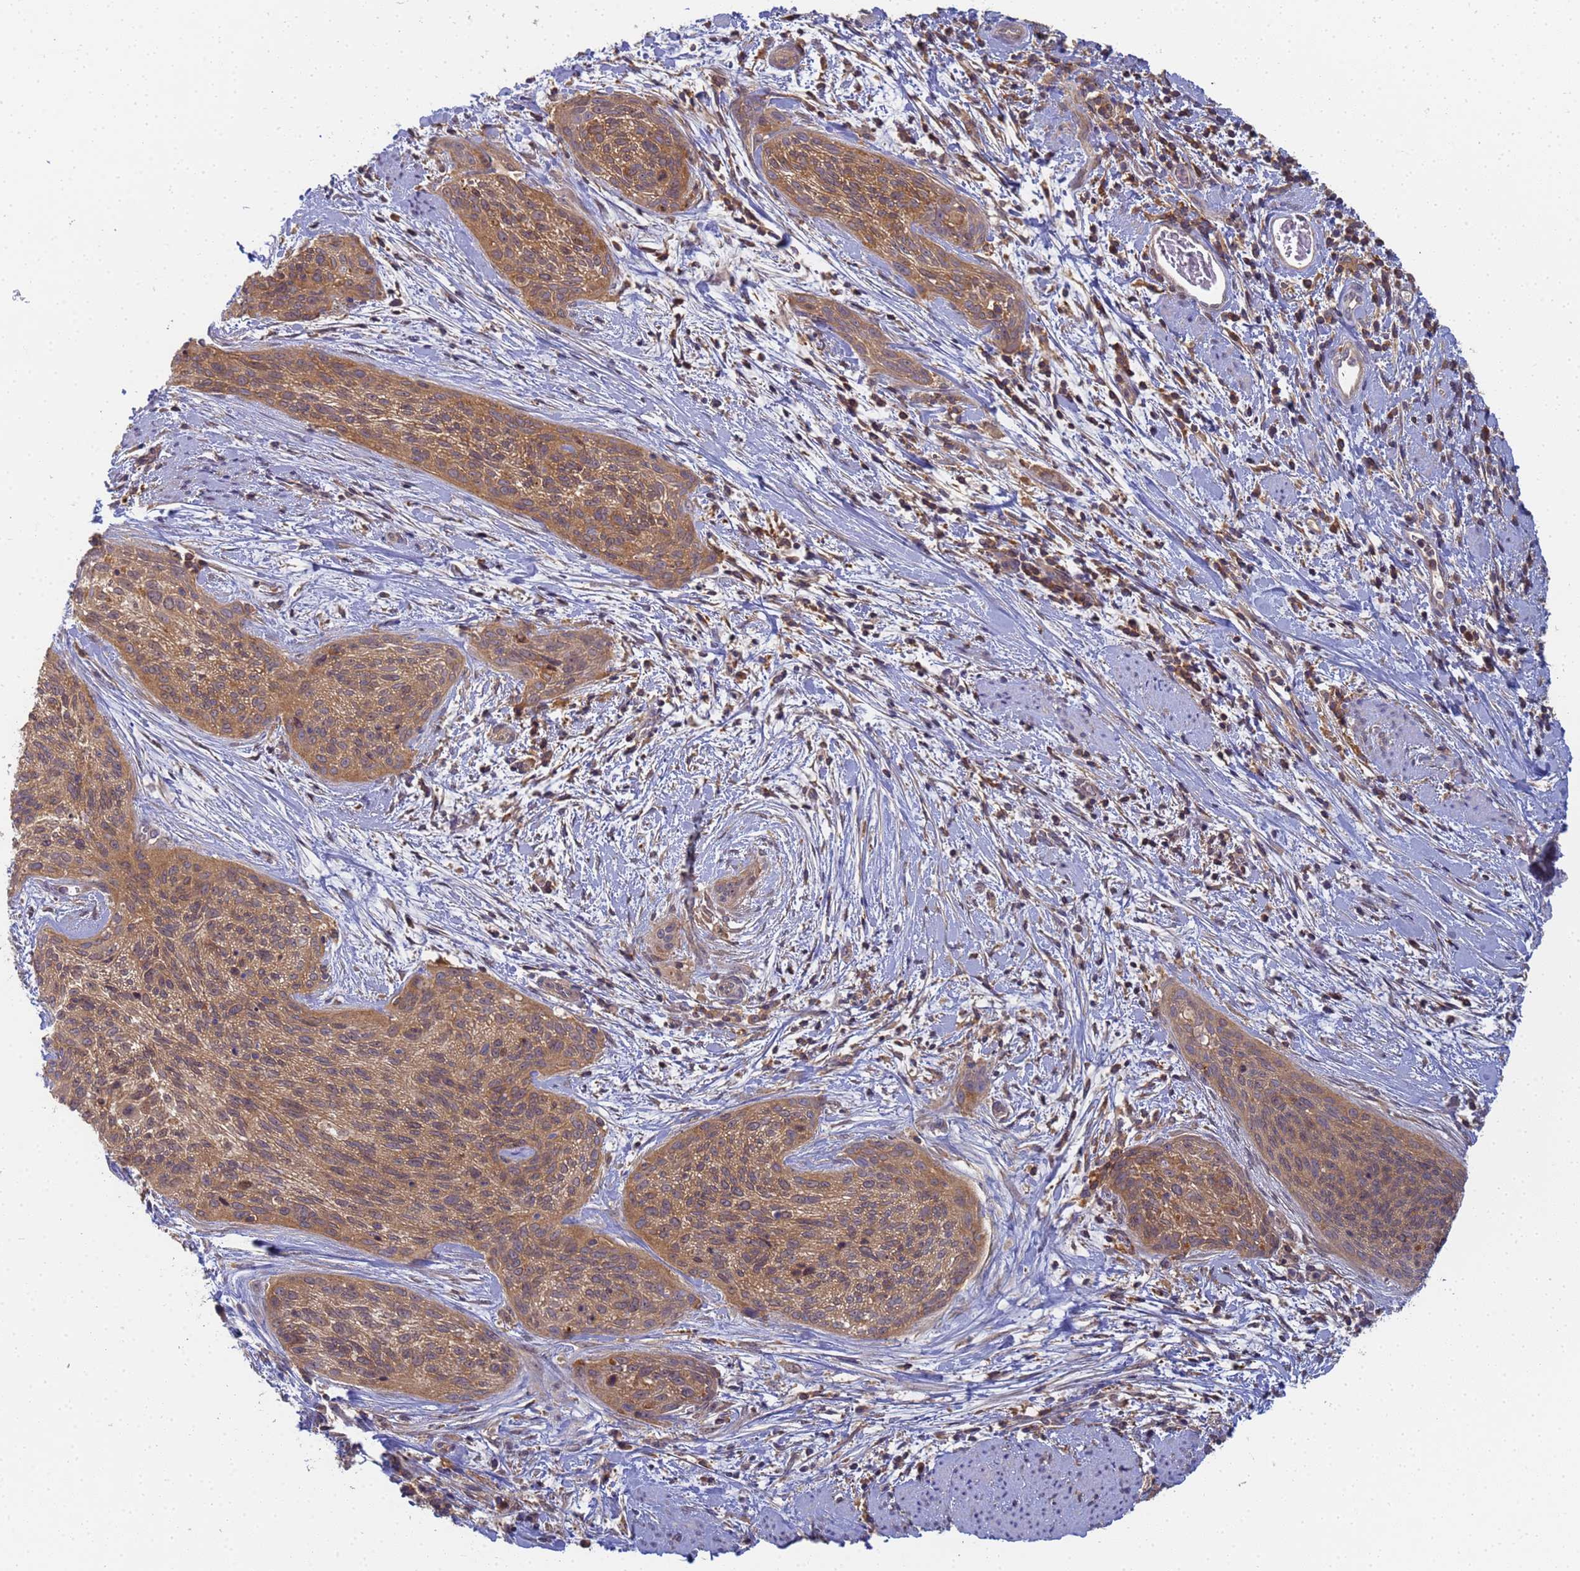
{"staining": {"intensity": "moderate", "quantity": "25%-75%", "location": "cytoplasmic/membranous"}, "tissue": "cervical cancer", "cell_type": "Tumor cells", "image_type": "cancer", "snomed": [{"axis": "morphology", "description": "Squamous cell carcinoma, NOS"}, {"axis": "topography", "description": "Cervix"}], "caption": "Brown immunohistochemical staining in cervical cancer (squamous cell carcinoma) reveals moderate cytoplasmic/membranous expression in approximately 25%-75% of tumor cells.", "gene": "SHARPIN", "patient": {"sex": "female", "age": 55}}